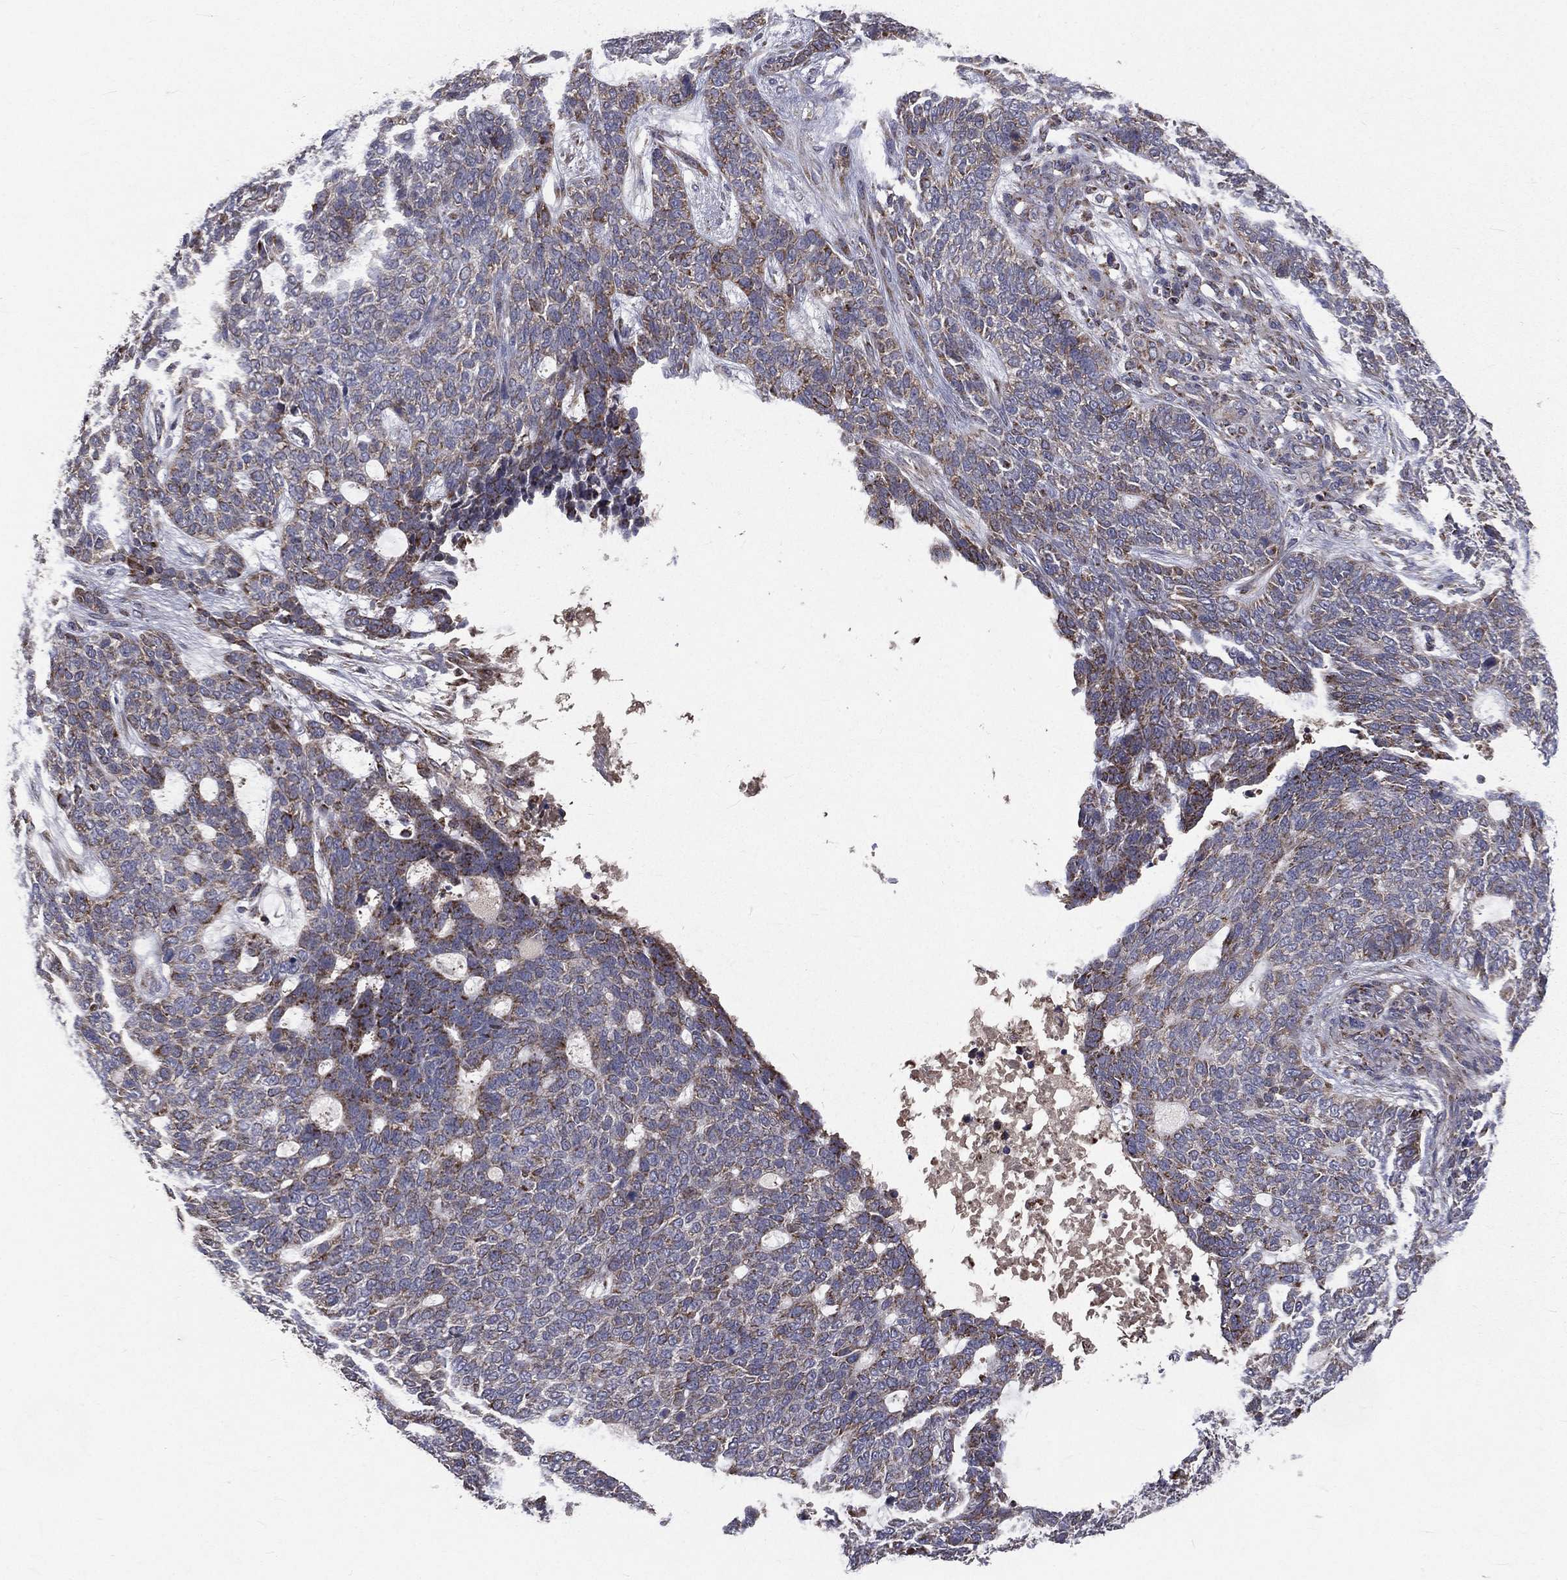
{"staining": {"intensity": "weak", "quantity": "<25%", "location": "cytoplasmic/membranous"}, "tissue": "skin cancer", "cell_type": "Tumor cells", "image_type": "cancer", "snomed": [{"axis": "morphology", "description": "Basal cell carcinoma"}, {"axis": "topography", "description": "Skin"}], "caption": "Micrograph shows no protein staining in tumor cells of skin basal cell carcinoma tissue. The staining is performed using DAB (3,3'-diaminobenzidine) brown chromogen with nuclei counter-stained in using hematoxylin.", "gene": "GPD1", "patient": {"sex": "female", "age": 69}}